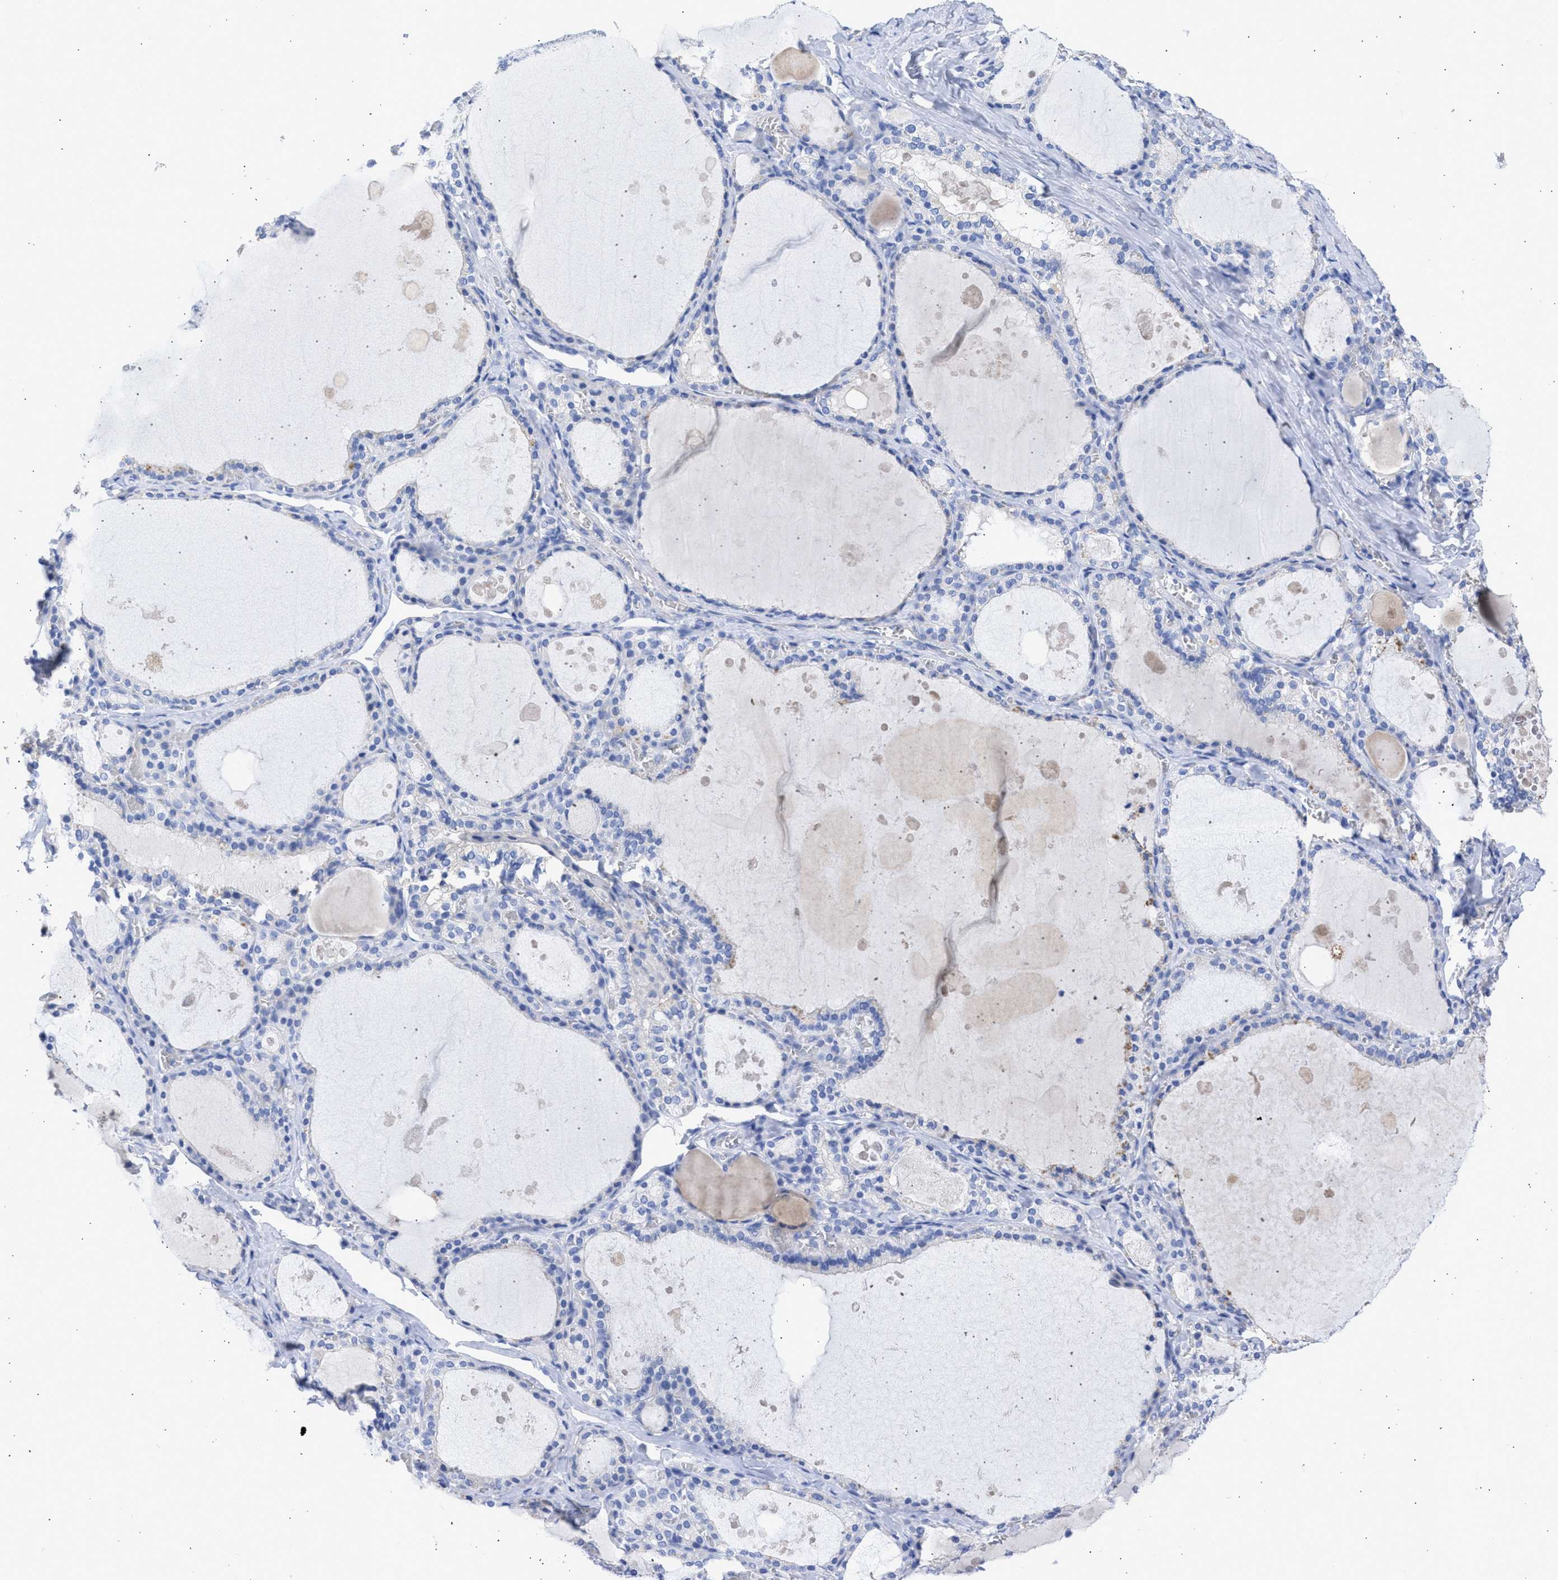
{"staining": {"intensity": "negative", "quantity": "none", "location": "none"}, "tissue": "thyroid gland", "cell_type": "Glandular cells", "image_type": "normal", "snomed": [{"axis": "morphology", "description": "Normal tissue, NOS"}, {"axis": "topography", "description": "Thyroid gland"}], "caption": "IHC micrograph of benign thyroid gland: thyroid gland stained with DAB (3,3'-diaminobenzidine) demonstrates no significant protein positivity in glandular cells.", "gene": "RSPH1", "patient": {"sex": "male", "age": 56}}